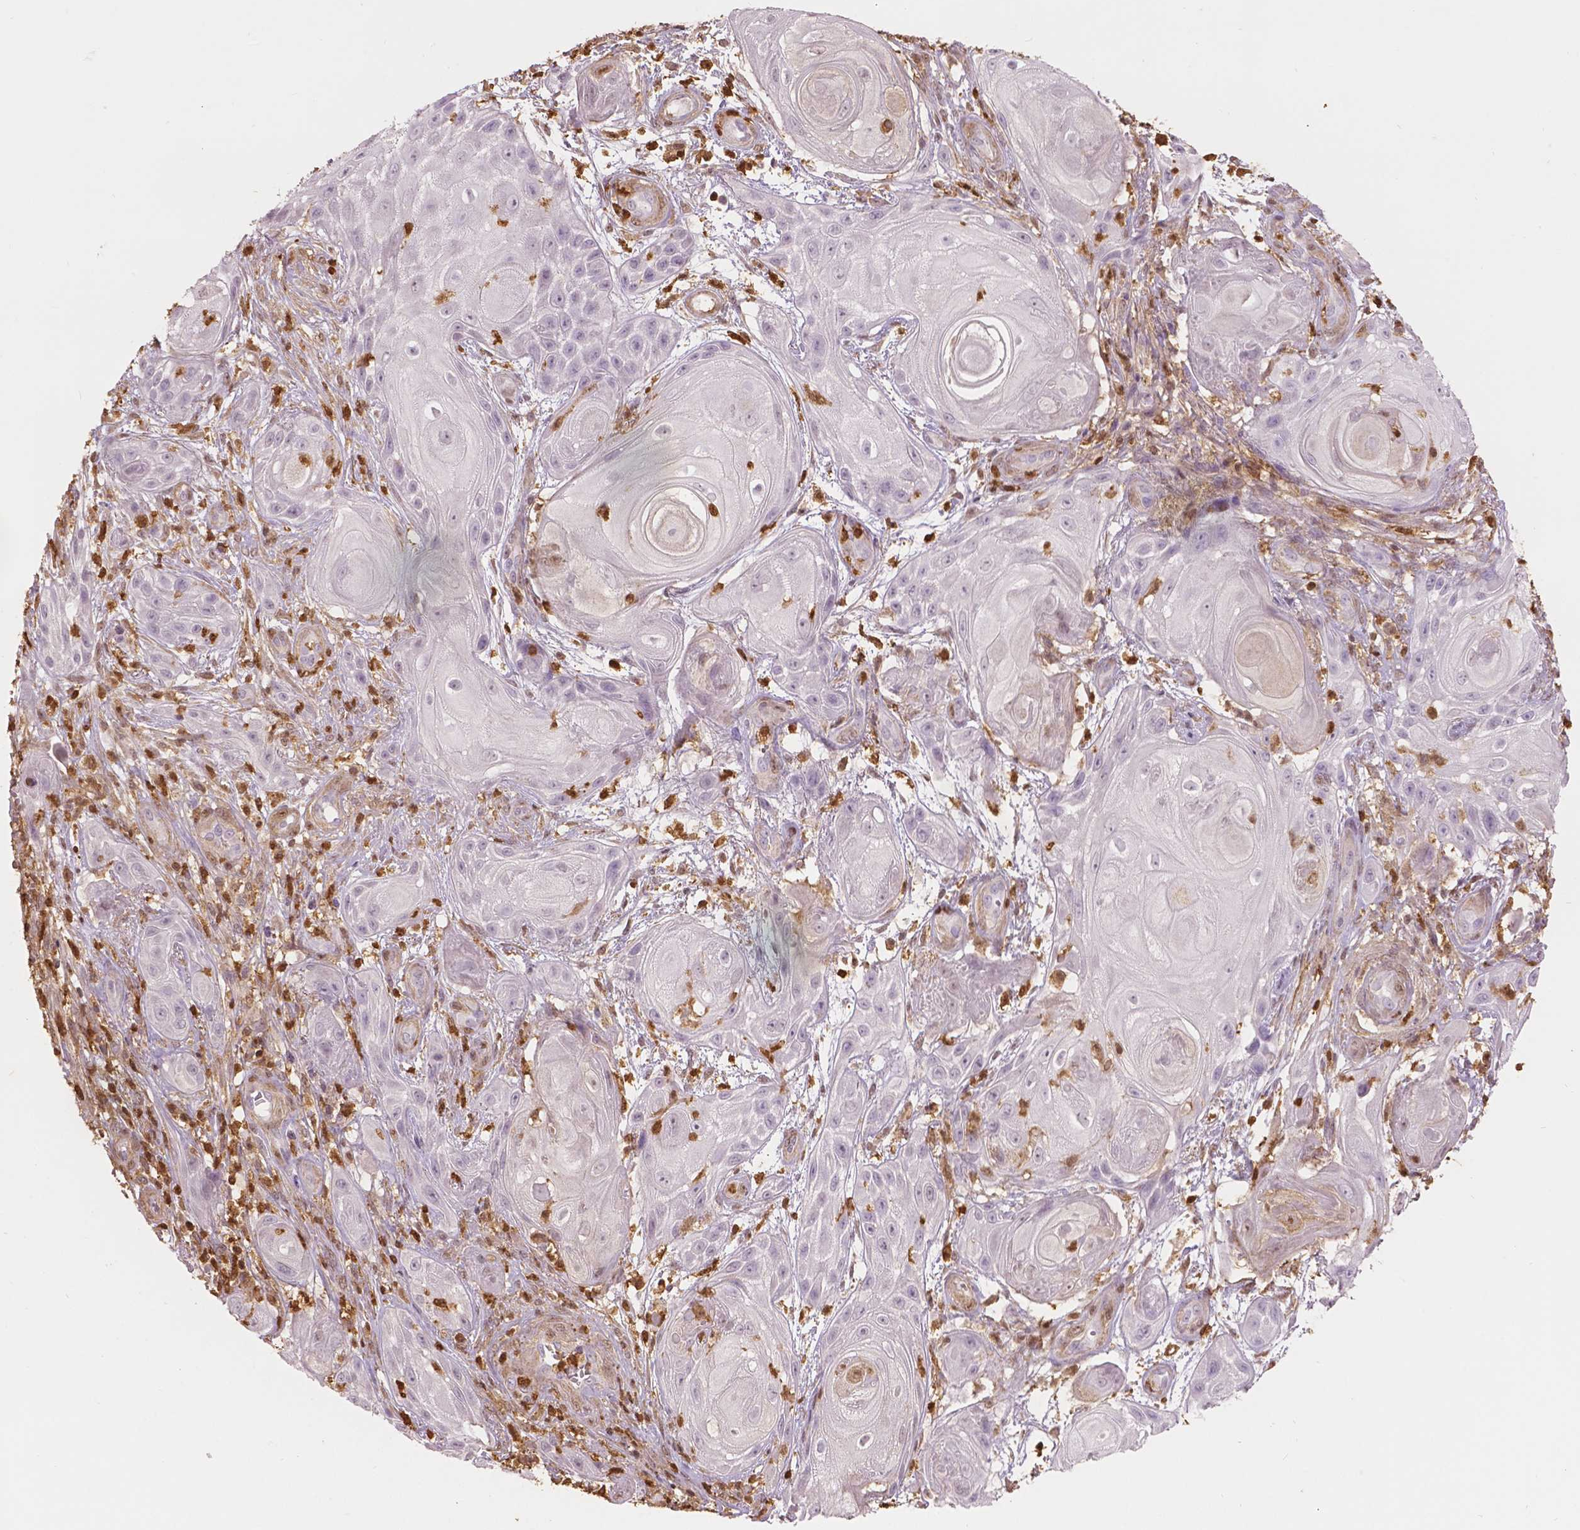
{"staining": {"intensity": "negative", "quantity": "none", "location": "none"}, "tissue": "skin cancer", "cell_type": "Tumor cells", "image_type": "cancer", "snomed": [{"axis": "morphology", "description": "Squamous cell carcinoma, NOS"}, {"axis": "topography", "description": "Skin"}], "caption": "The micrograph exhibits no significant positivity in tumor cells of squamous cell carcinoma (skin).", "gene": "S100A4", "patient": {"sex": "male", "age": 62}}